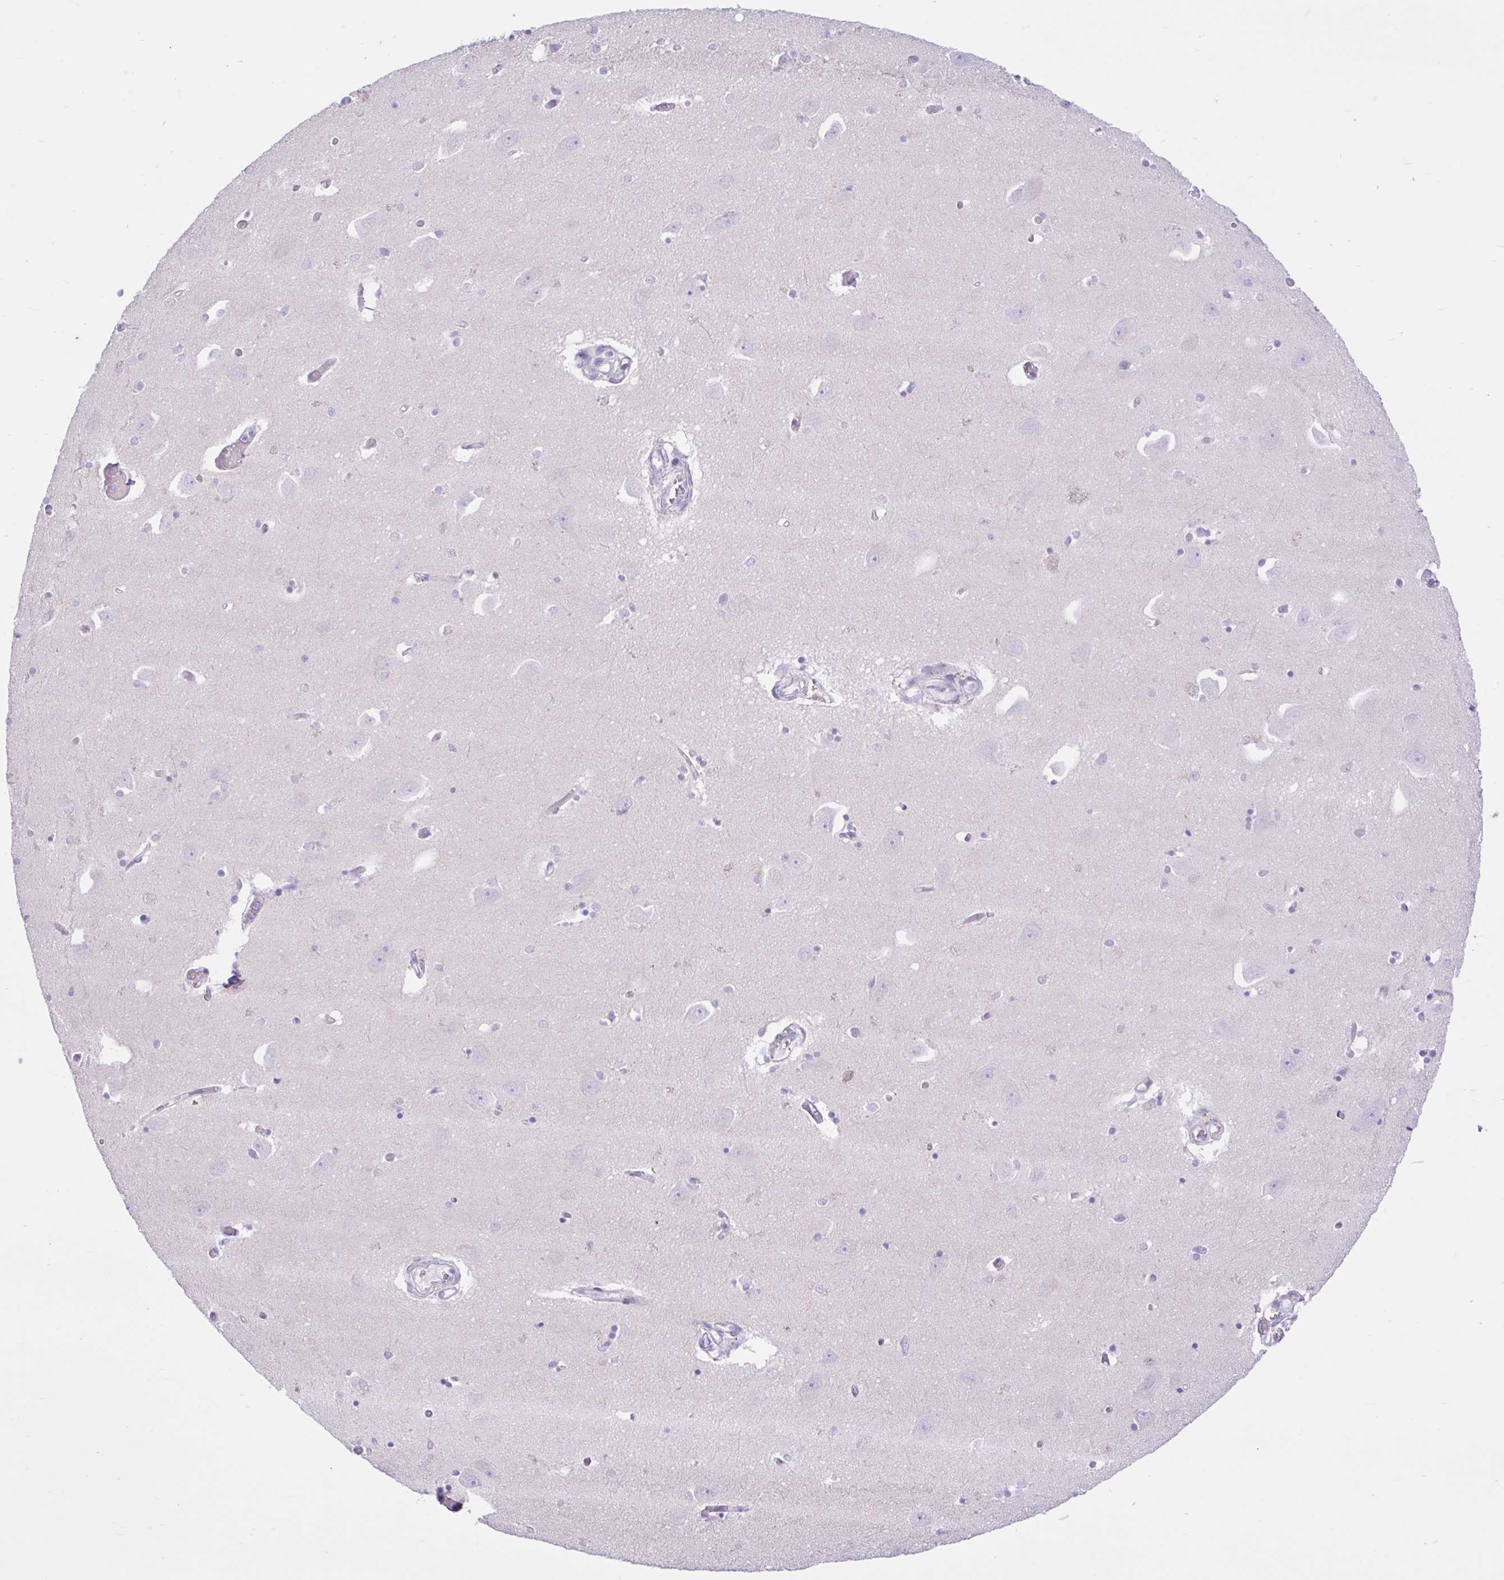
{"staining": {"intensity": "negative", "quantity": "none", "location": "none"}, "tissue": "caudate", "cell_type": "Glial cells", "image_type": "normal", "snomed": [{"axis": "morphology", "description": "Normal tissue, NOS"}, {"axis": "topography", "description": "Lateral ventricle wall"}, {"axis": "topography", "description": "Hippocampus"}], "caption": "Protein analysis of unremarkable caudate exhibits no significant staining in glial cells. (Stains: DAB immunohistochemistry with hematoxylin counter stain, Microscopy: brightfield microscopy at high magnification).", "gene": "REEP1", "patient": {"sex": "female", "age": 63}}